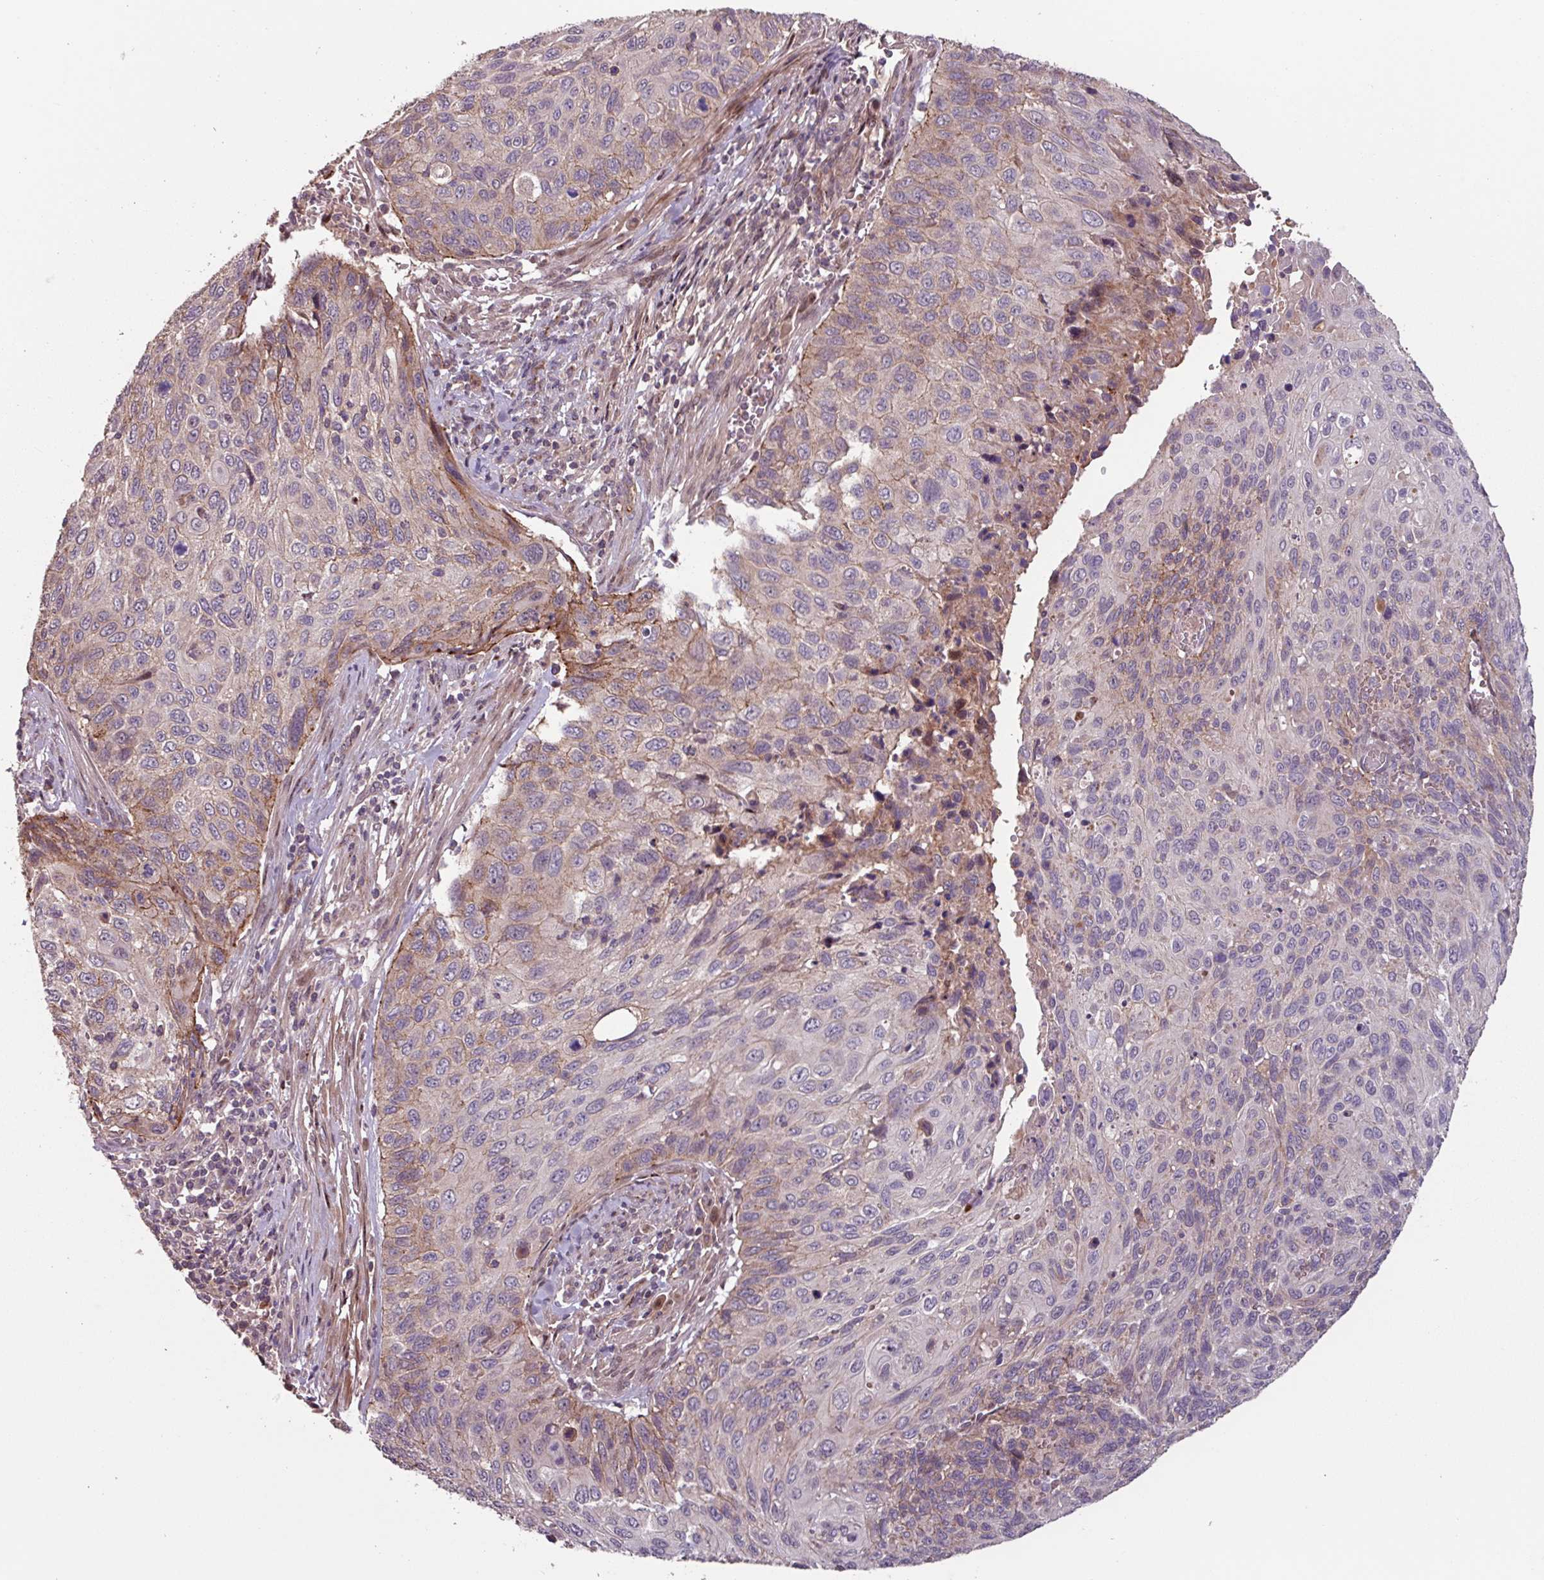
{"staining": {"intensity": "moderate", "quantity": "<25%", "location": "cytoplasmic/membranous"}, "tissue": "cervical cancer", "cell_type": "Tumor cells", "image_type": "cancer", "snomed": [{"axis": "morphology", "description": "Squamous cell carcinoma, NOS"}, {"axis": "topography", "description": "Cervix"}], "caption": "Immunohistochemistry (IHC) photomicrograph of human squamous cell carcinoma (cervical) stained for a protein (brown), which reveals low levels of moderate cytoplasmic/membranous positivity in approximately <25% of tumor cells.", "gene": "TMEM88", "patient": {"sex": "female", "age": 70}}